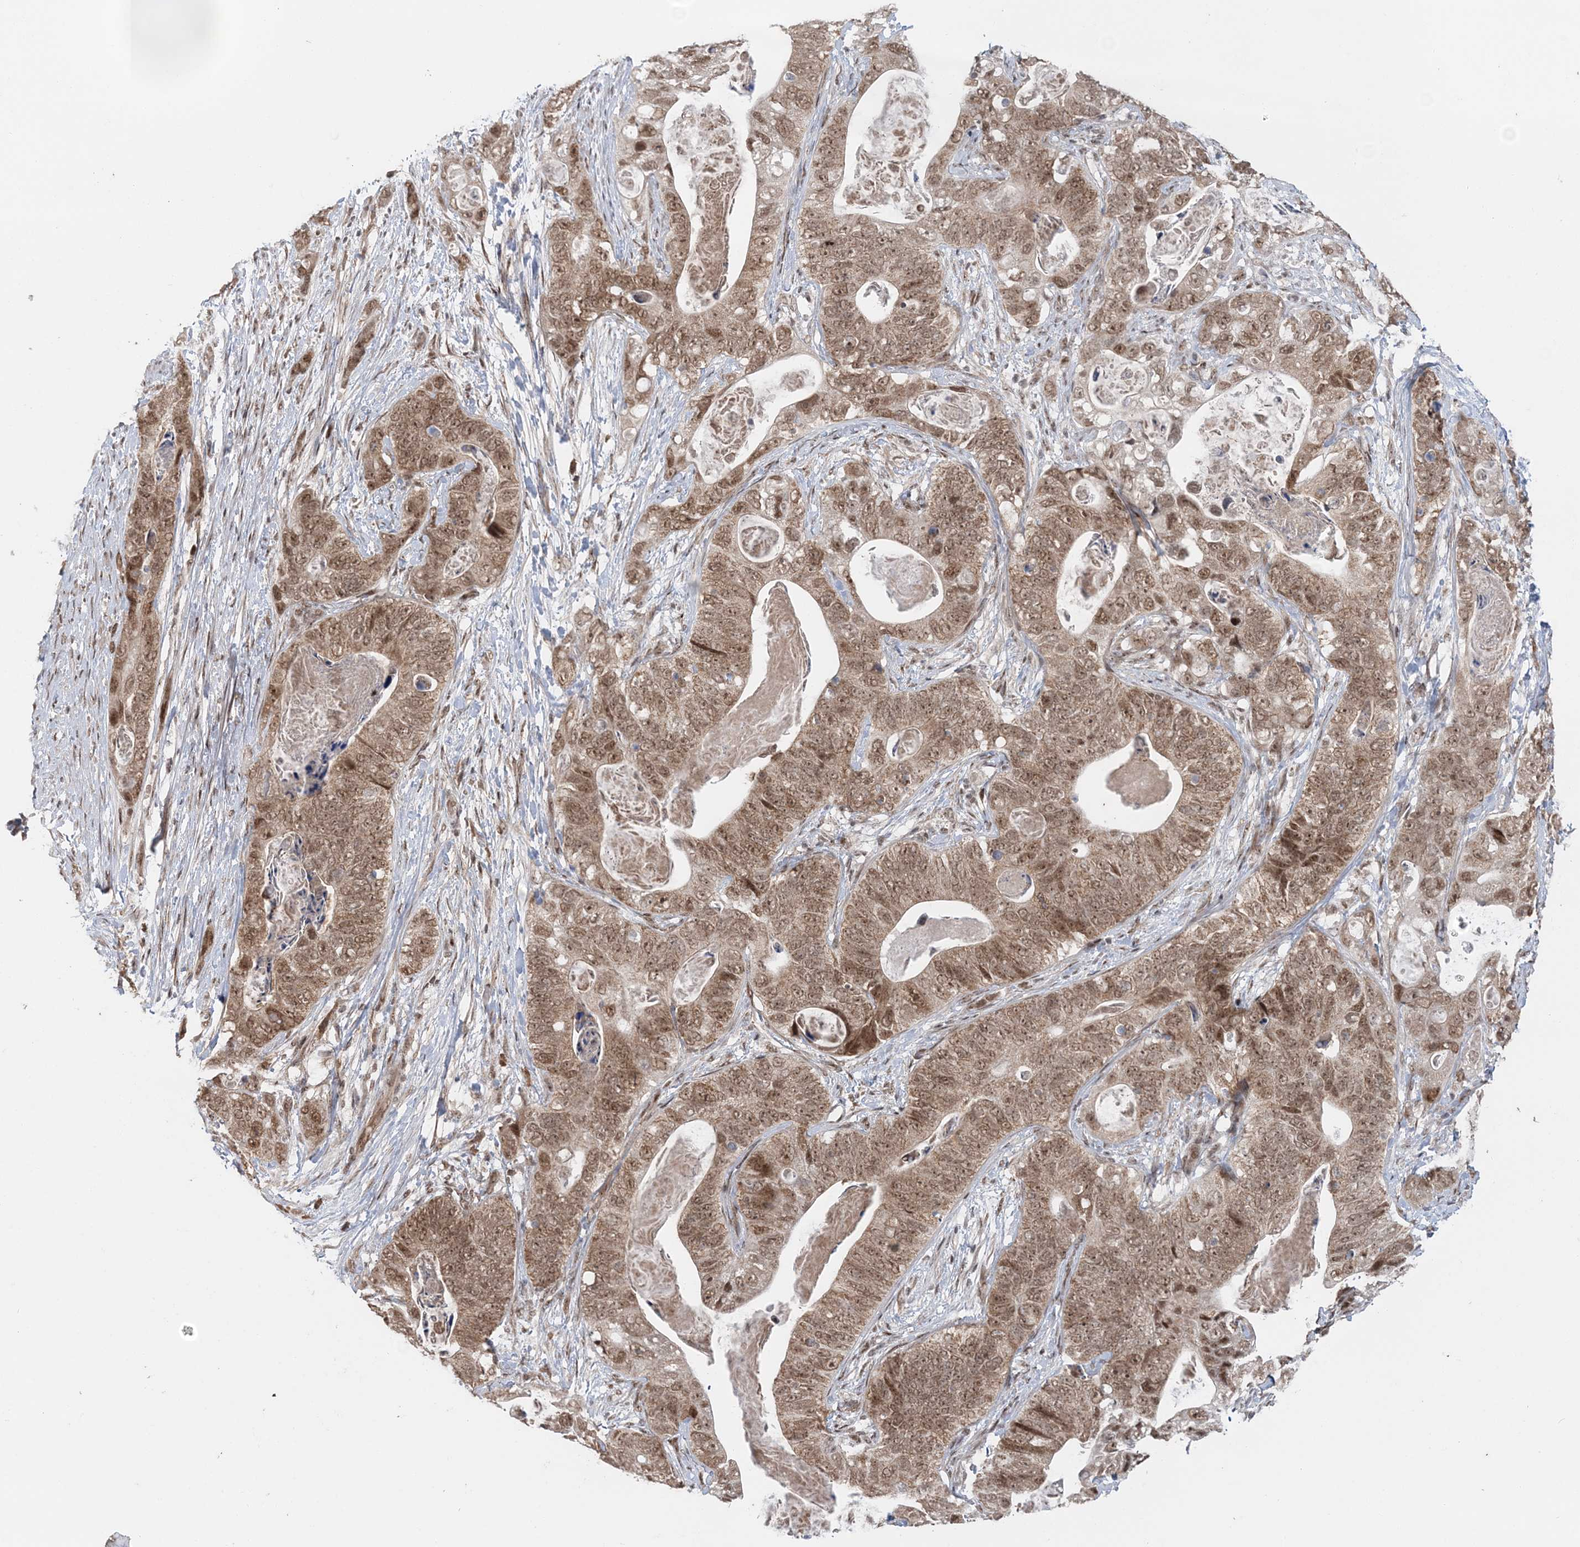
{"staining": {"intensity": "moderate", "quantity": ">75%", "location": "cytoplasmic/membranous,nuclear"}, "tissue": "stomach cancer", "cell_type": "Tumor cells", "image_type": "cancer", "snomed": [{"axis": "morphology", "description": "Adenocarcinoma, NOS"}, {"axis": "topography", "description": "Stomach"}], "caption": "This photomicrograph reveals immunohistochemistry staining of stomach cancer (adenocarcinoma), with medium moderate cytoplasmic/membranous and nuclear expression in approximately >75% of tumor cells.", "gene": "NOA1", "patient": {"sex": "female", "age": 89}}